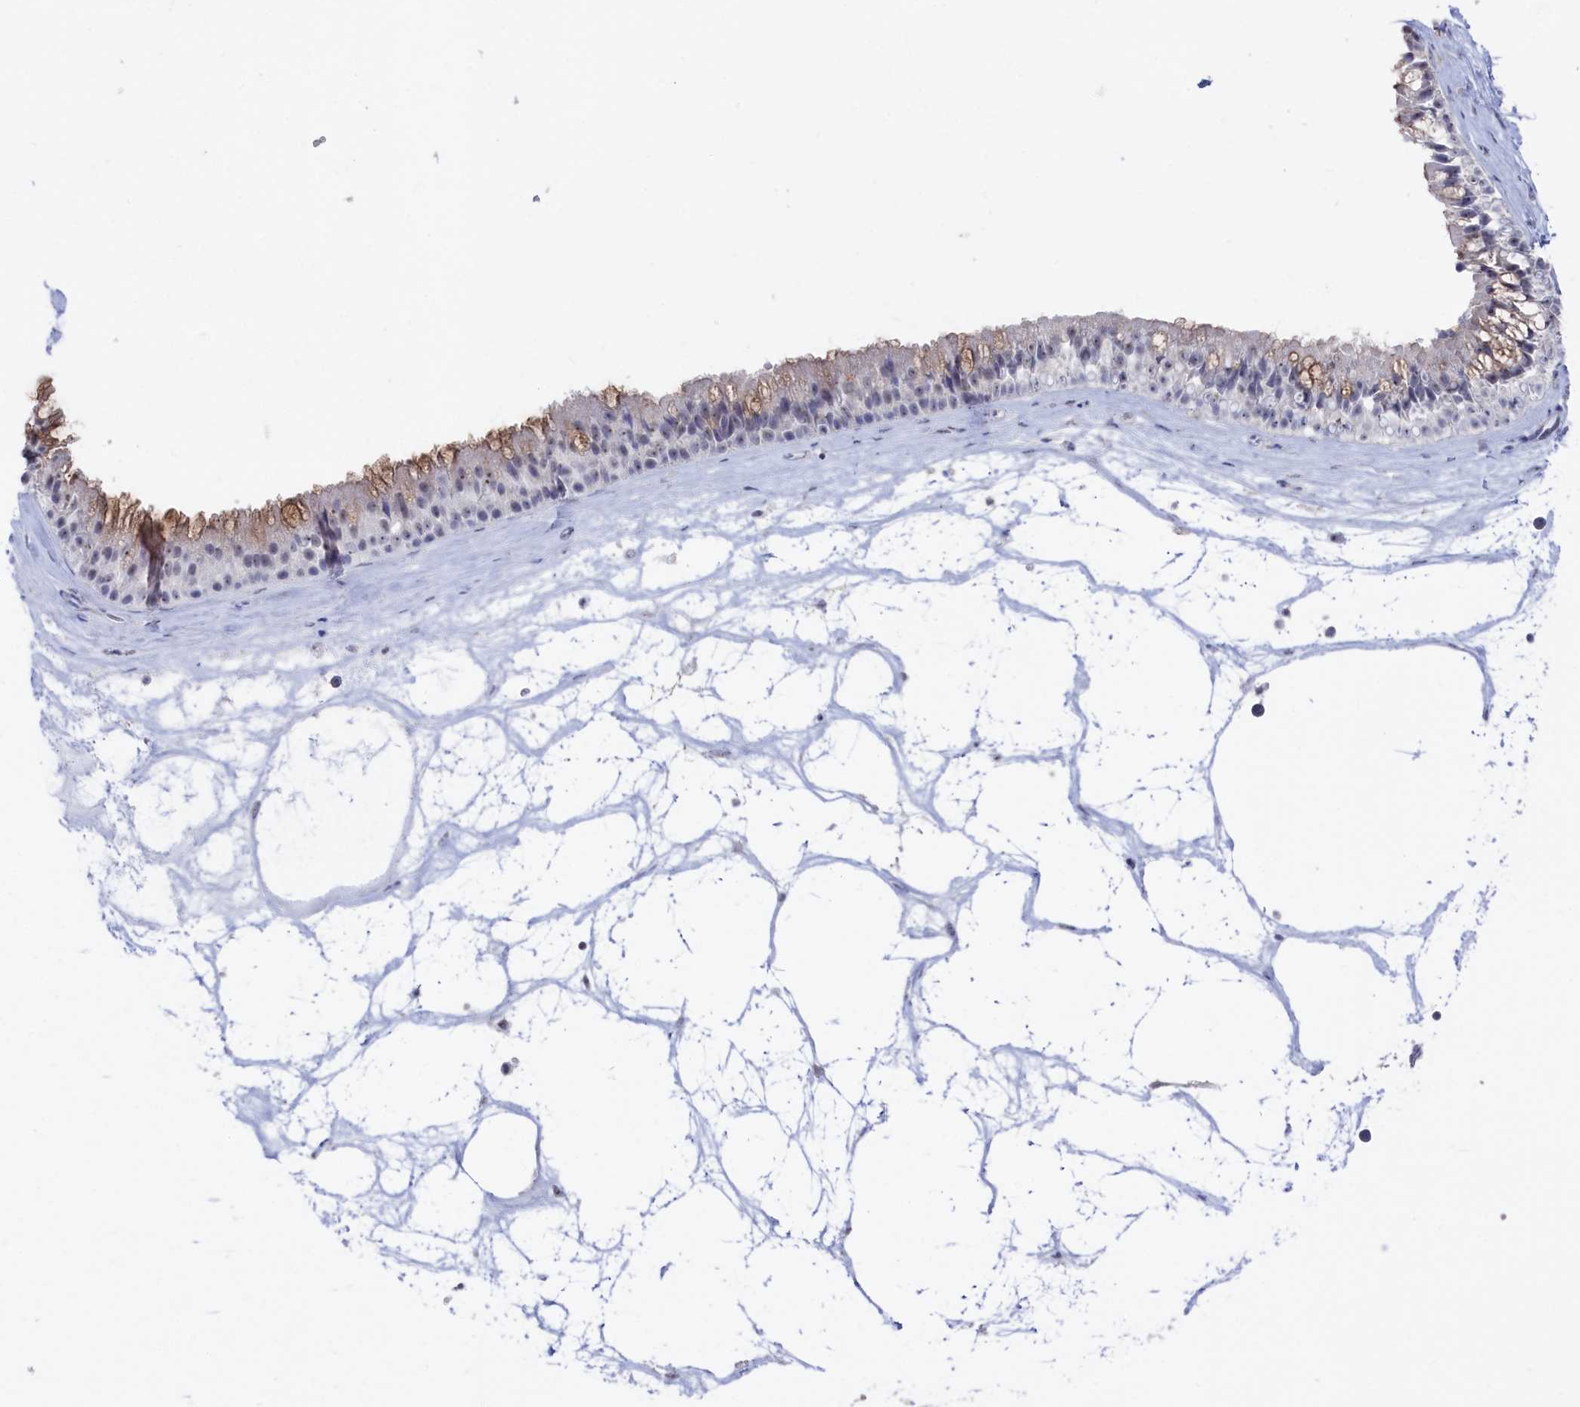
{"staining": {"intensity": "moderate", "quantity": "25%-75%", "location": "cytoplasmic/membranous"}, "tissue": "nasopharynx", "cell_type": "Respiratory epithelial cells", "image_type": "normal", "snomed": [{"axis": "morphology", "description": "Normal tissue, NOS"}, {"axis": "topography", "description": "Nasopharynx"}], "caption": "This is an image of immunohistochemistry (IHC) staining of unremarkable nasopharynx, which shows moderate expression in the cytoplasmic/membranous of respiratory epithelial cells.", "gene": "SEMG2", "patient": {"sex": "male", "age": 64}}